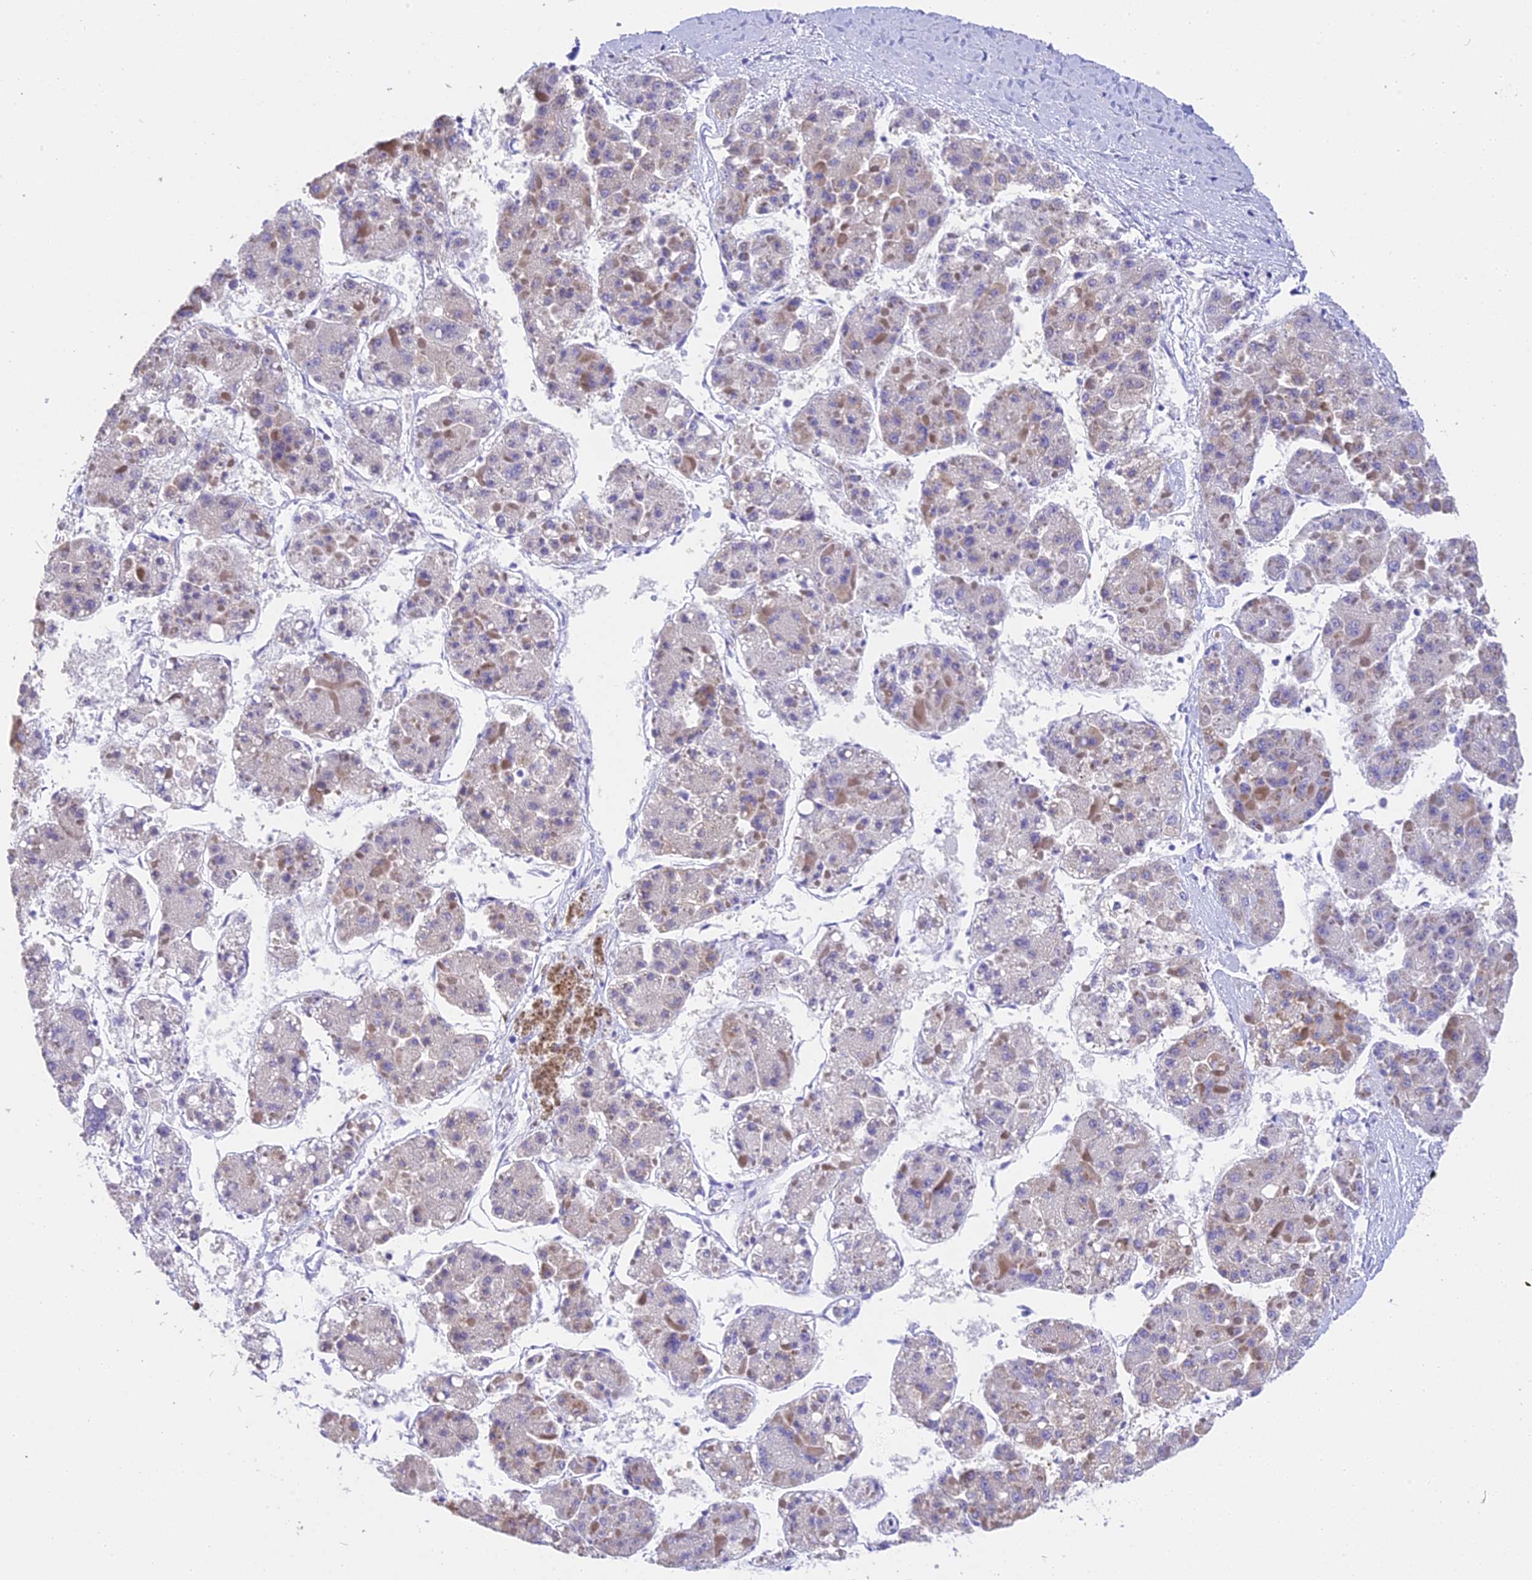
{"staining": {"intensity": "weak", "quantity": "<25%", "location": "cytoplasmic/membranous"}, "tissue": "liver cancer", "cell_type": "Tumor cells", "image_type": "cancer", "snomed": [{"axis": "morphology", "description": "Carcinoma, Hepatocellular, NOS"}, {"axis": "topography", "description": "Liver"}], "caption": "Tumor cells are negative for brown protein staining in liver cancer (hepatocellular carcinoma).", "gene": "TNNC2", "patient": {"sex": "female", "age": 73}}